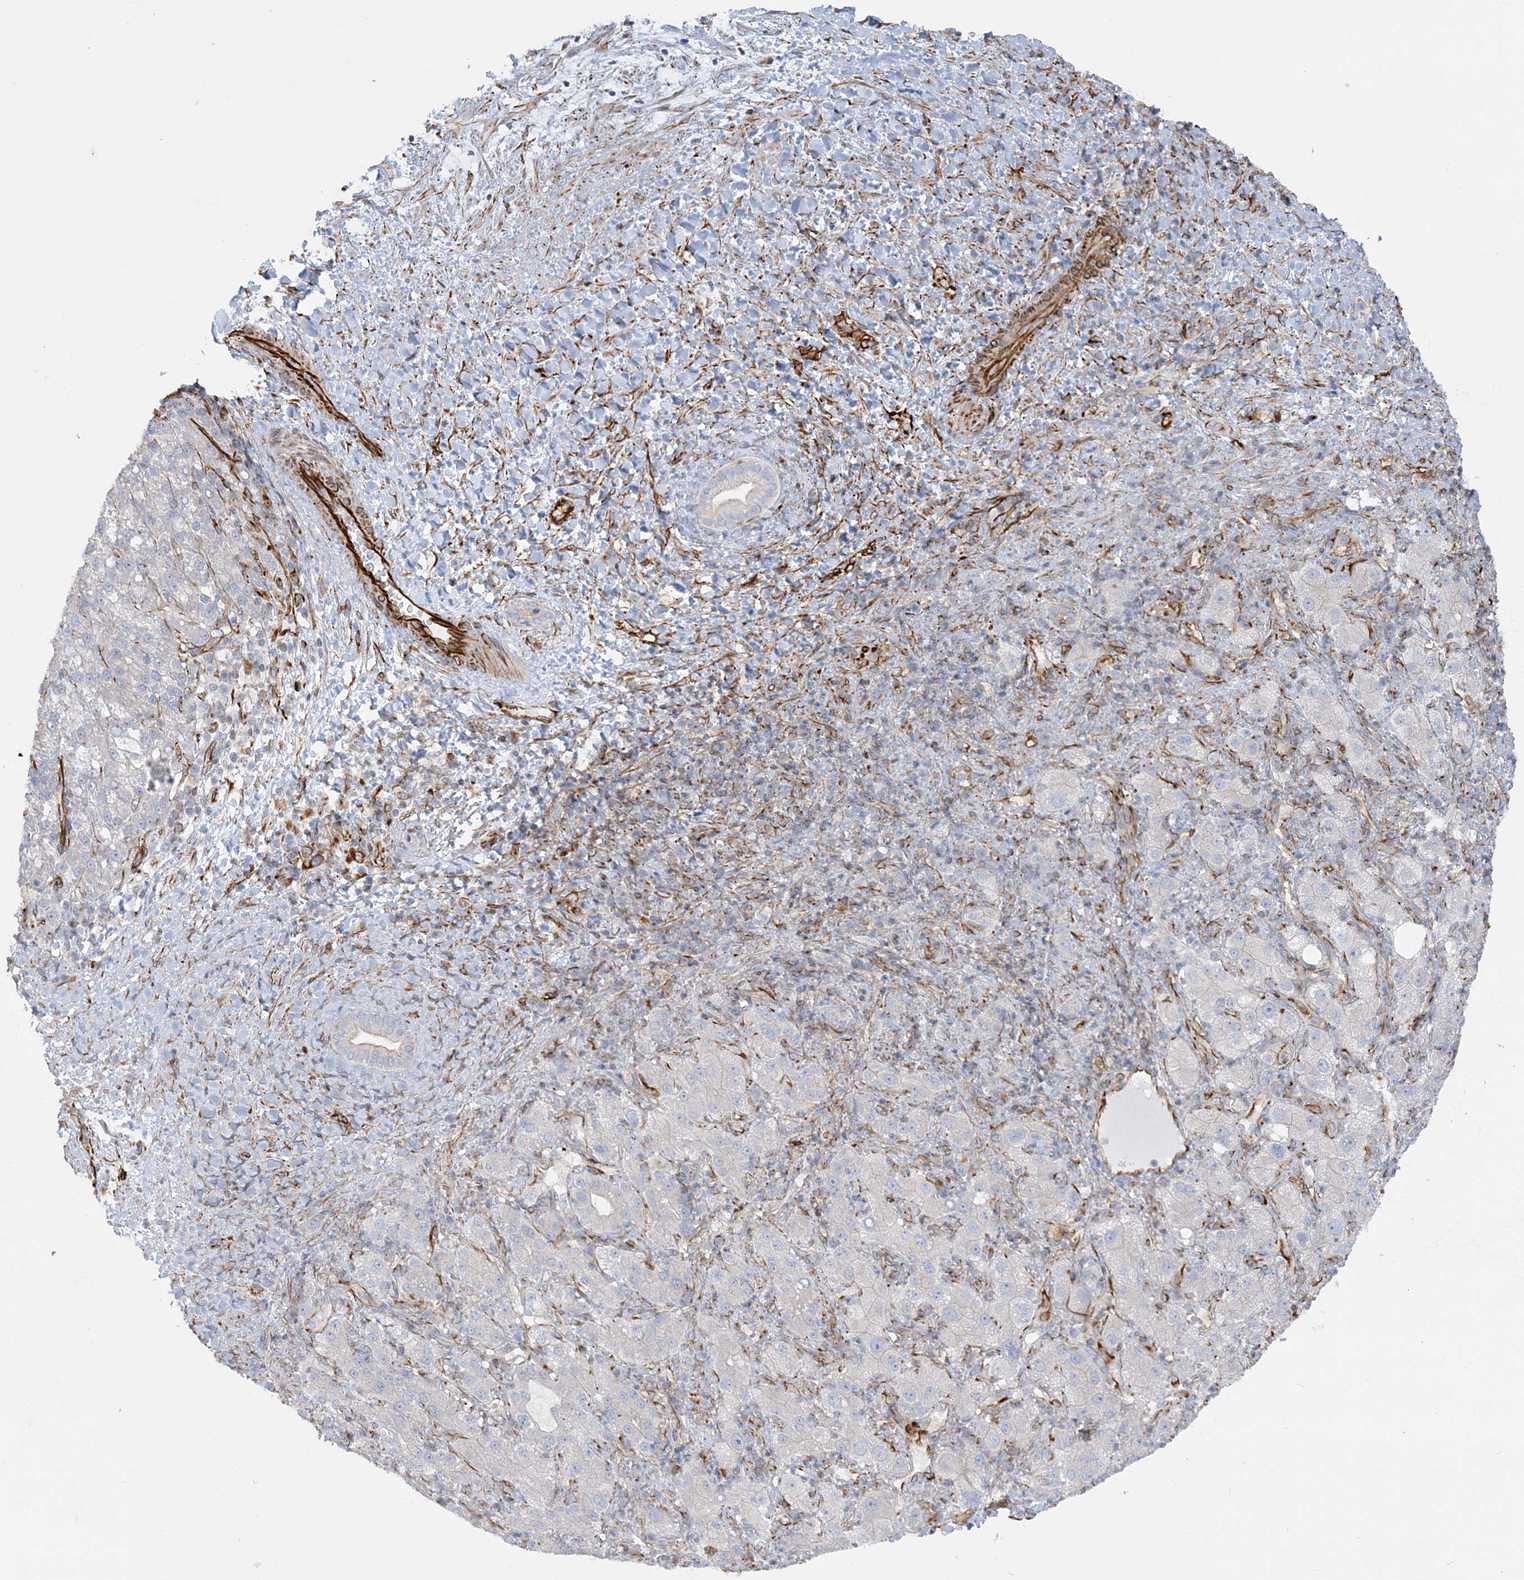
{"staining": {"intensity": "negative", "quantity": "none", "location": "none"}, "tissue": "liver cancer", "cell_type": "Tumor cells", "image_type": "cancer", "snomed": [{"axis": "morphology", "description": "Carcinoma, Hepatocellular, NOS"}, {"axis": "topography", "description": "Liver"}], "caption": "The image displays no significant positivity in tumor cells of liver cancer. Nuclei are stained in blue.", "gene": "SCLT1", "patient": {"sex": "female", "age": 58}}